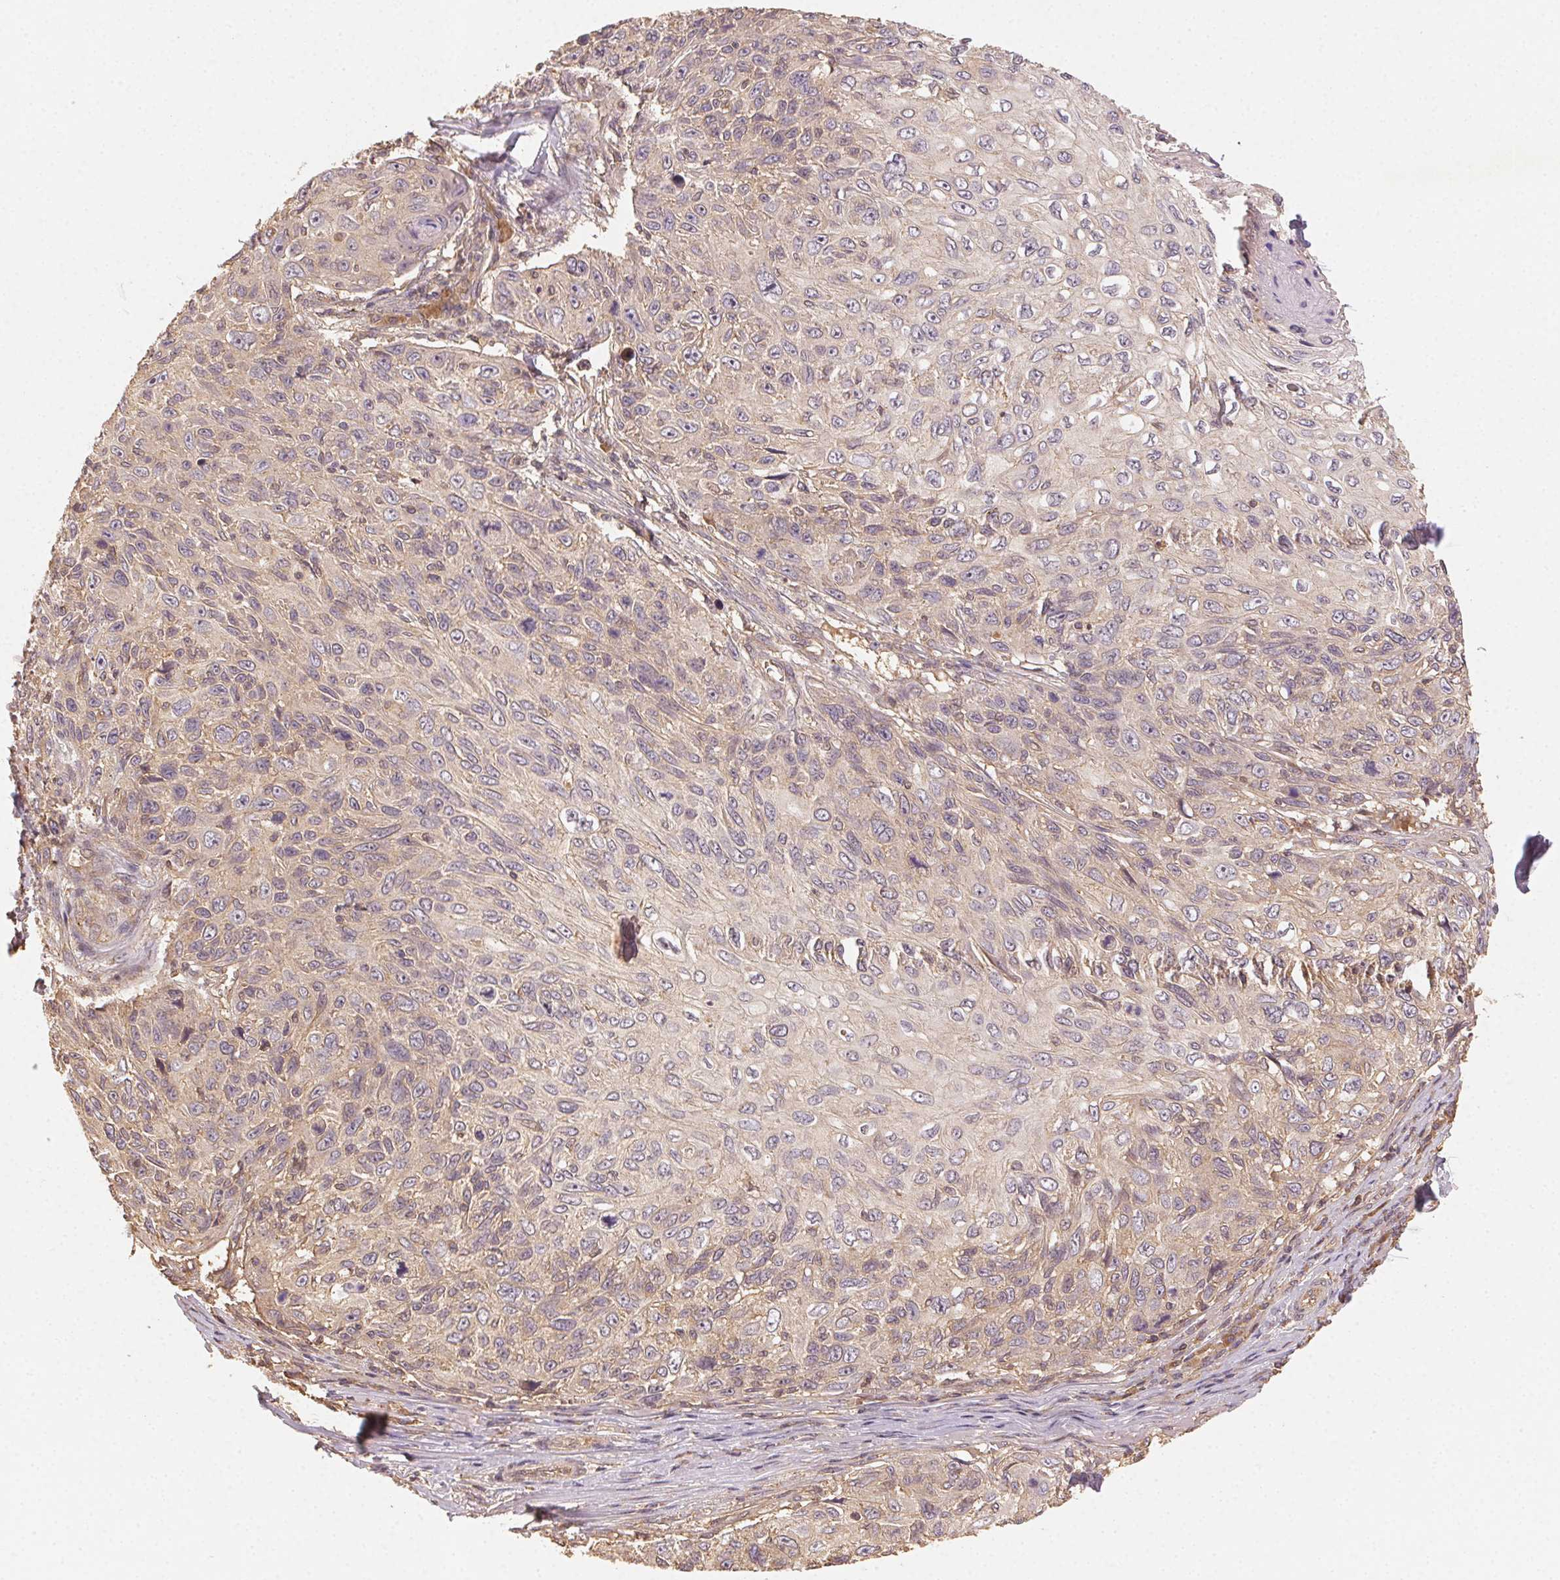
{"staining": {"intensity": "weak", "quantity": "<25%", "location": "cytoplasmic/membranous"}, "tissue": "skin cancer", "cell_type": "Tumor cells", "image_type": "cancer", "snomed": [{"axis": "morphology", "description": "Squamous cell carcinoma, NOS"}, {"axis": "topography", "description": "Skin"}], "caption": "Protein analysis of skin squamous cell carcinoma shows no significant staining in tumor cells.", "gene": "RALA", "patient": {"sex": "male", "age": 92}}